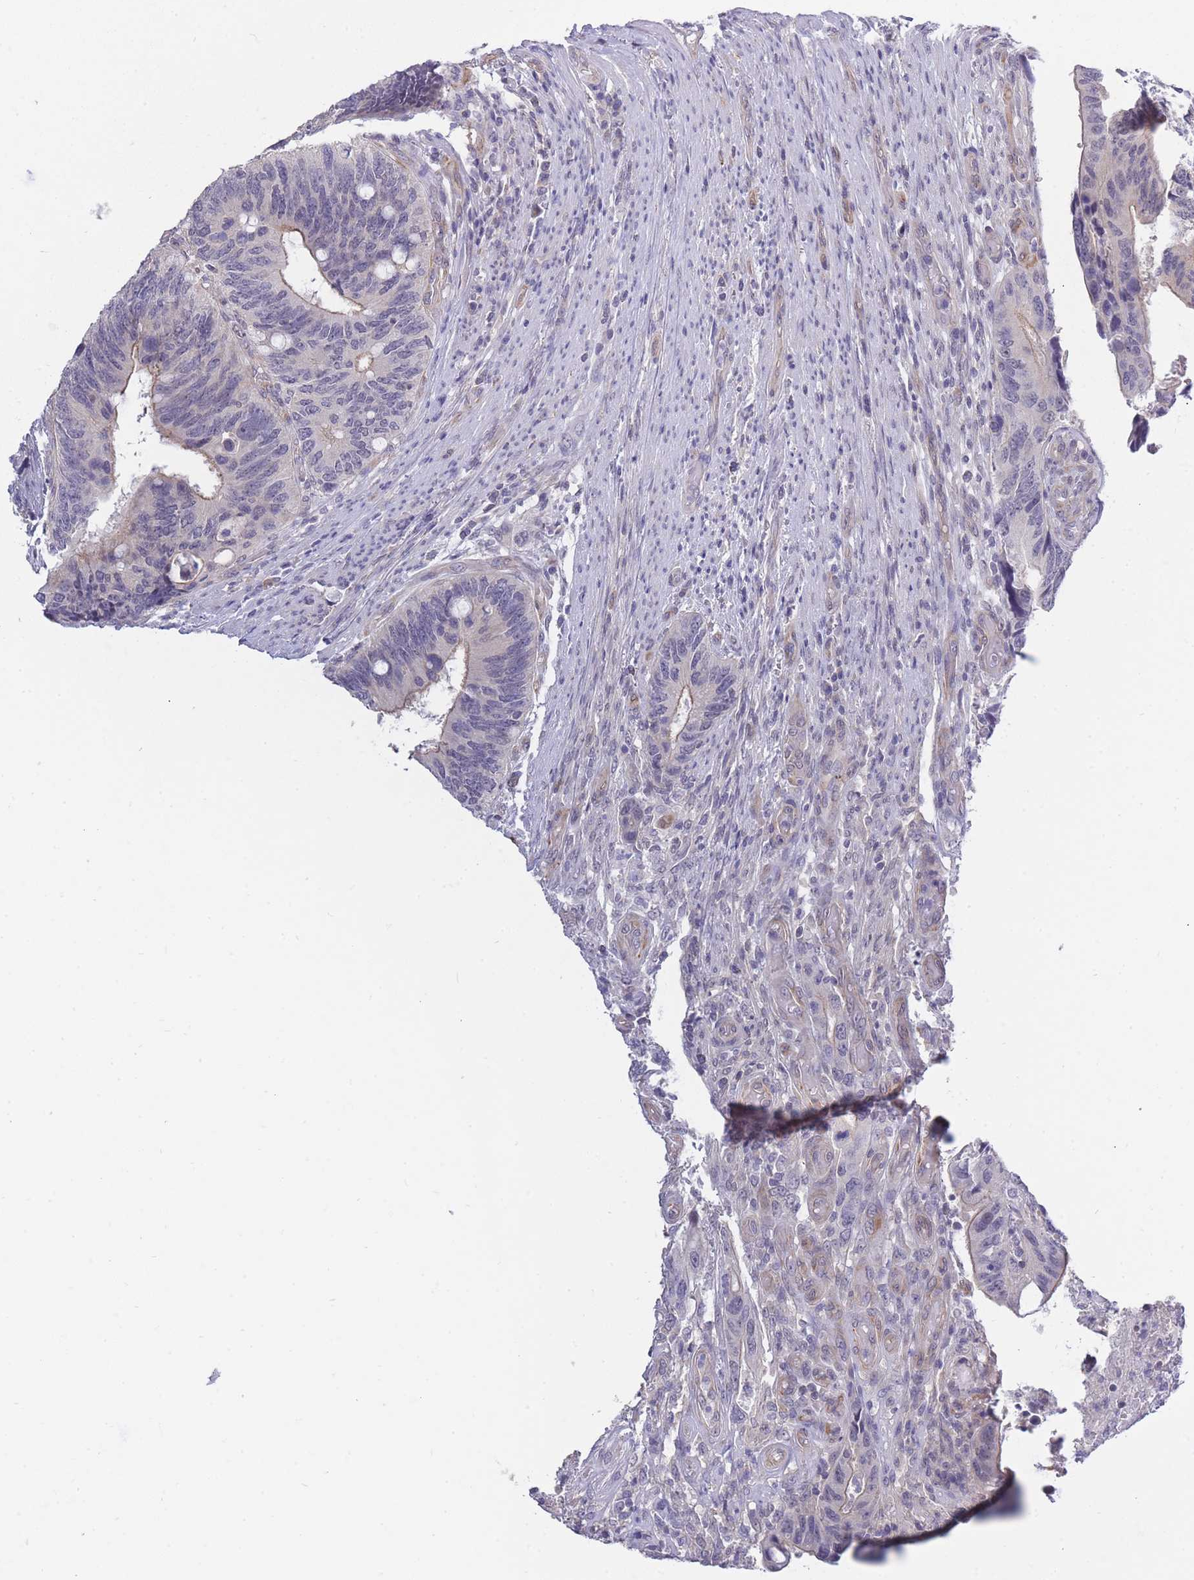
{"staining": {"intensity": "weak", "quantity": "<25%", "location": "cytoplasmic/membranous"}, "tissue": "colorectal cancer", "cell_type": "Tumor cells", "image_type": "cancer", "snomed": [{"axis": "morphology", "description": "Adenocarcinoma, NOS"}, {"axis": "topography", "description": "Colon"}], "caption": "DAB (3,3'-diaminobenzidine) immunohistochemical staining of human colorectal adenocarcinoma exhibits no significant positivity in tumor cells.", "gene": "C19orf25", "patient": {"sex": "male", "age": 87}}